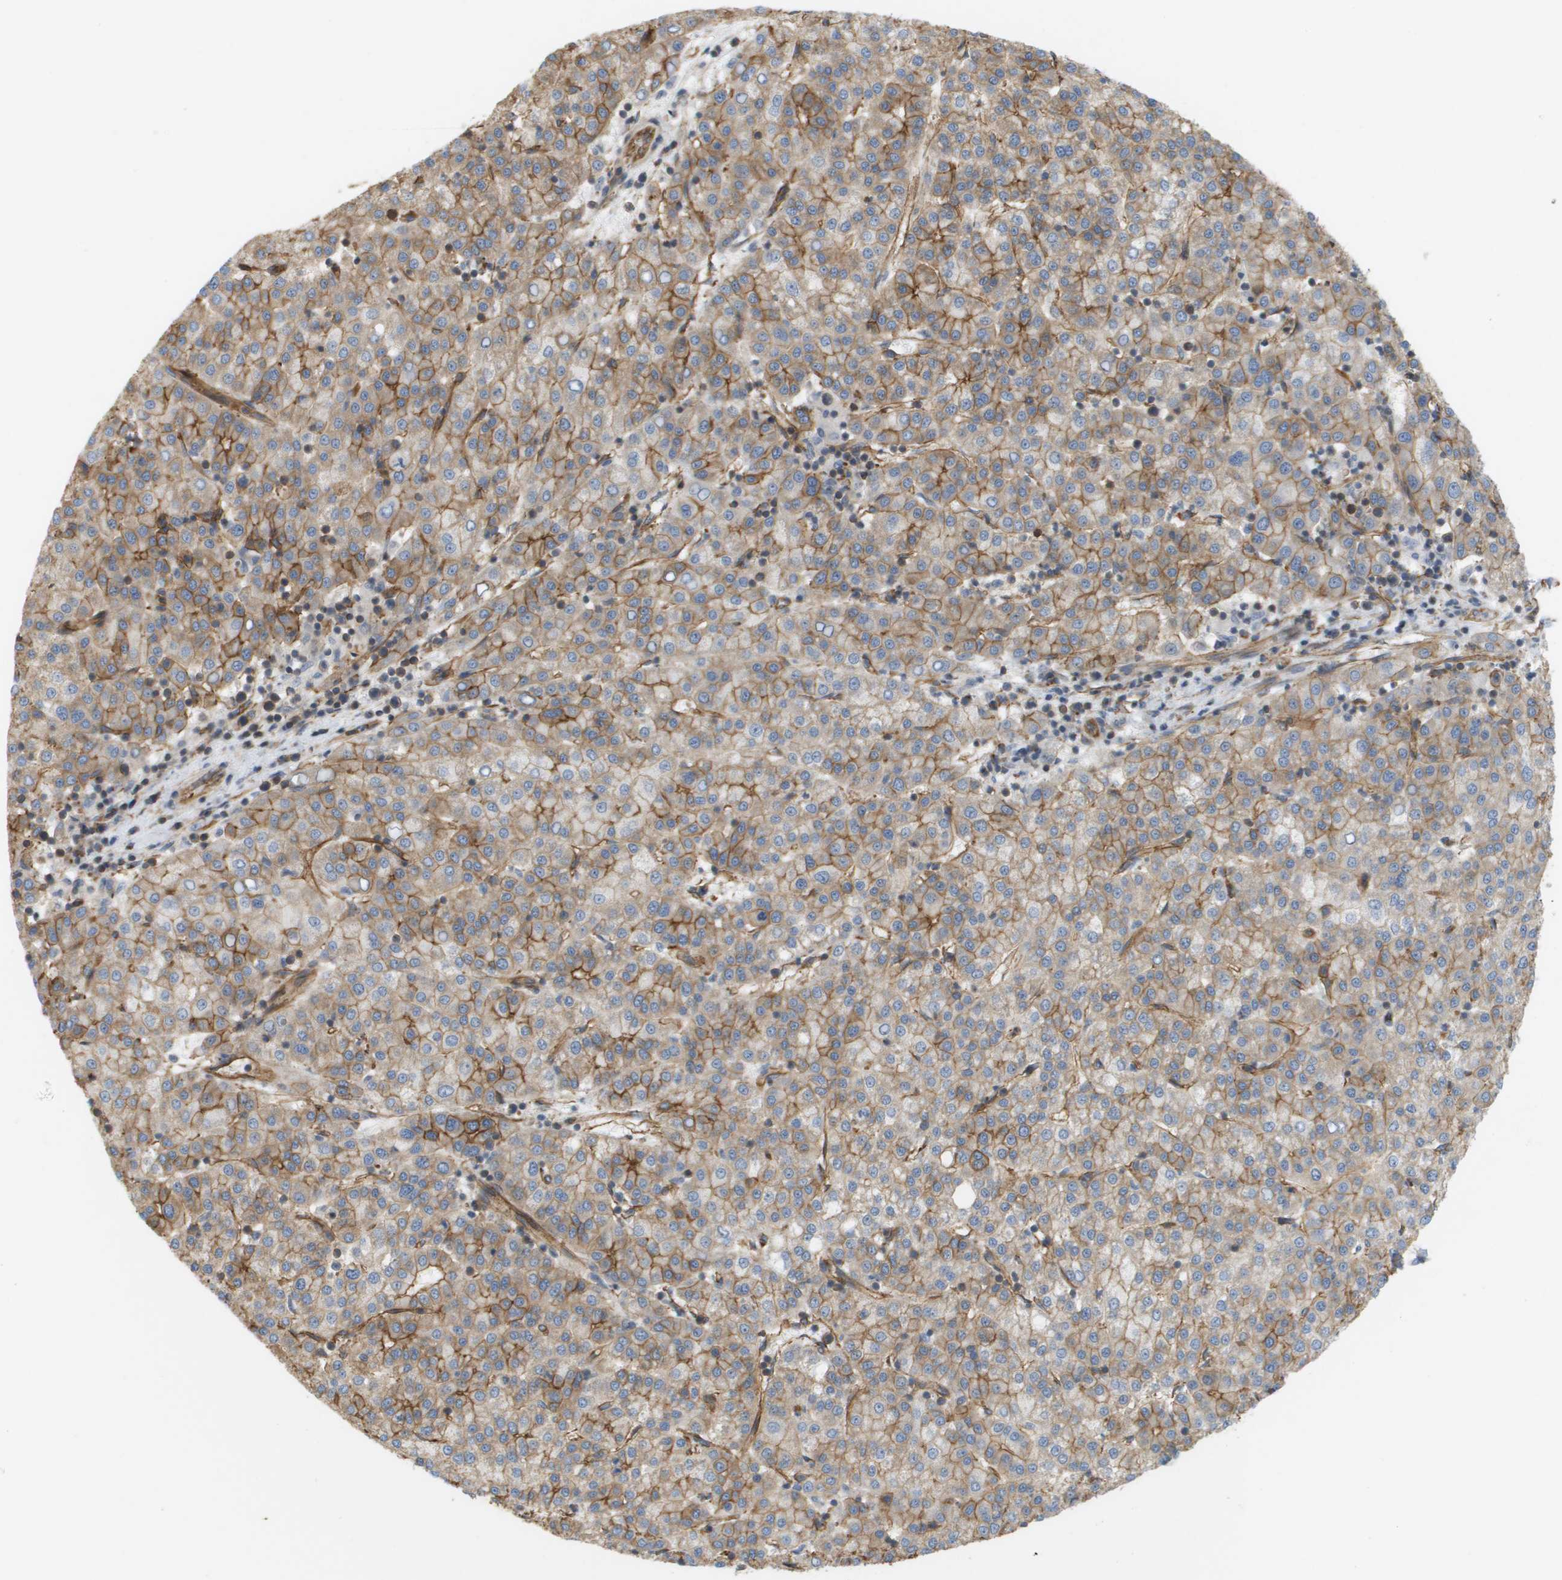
{"staining": {"intensity": "moderate", "quantity": ">75%", "location": "cytoplasmic/membranous"}, "tissue": "liver cancer", "cell_type": "Tumor cells", "image_type": "cancer", "snomed": [{"axis": "morphology", "description": "Carcinoma, Hepatocellular, NOS"}, {"axis": "topography", "description": "Liver"}], "caption": "Moderate cytoplasmic/membranous positivity is present in about >75% of tumor cells in hepatocellular carcinoma (liver).", "gene": "SGMS2", "patient": {"sex": "female", "age": 58}}